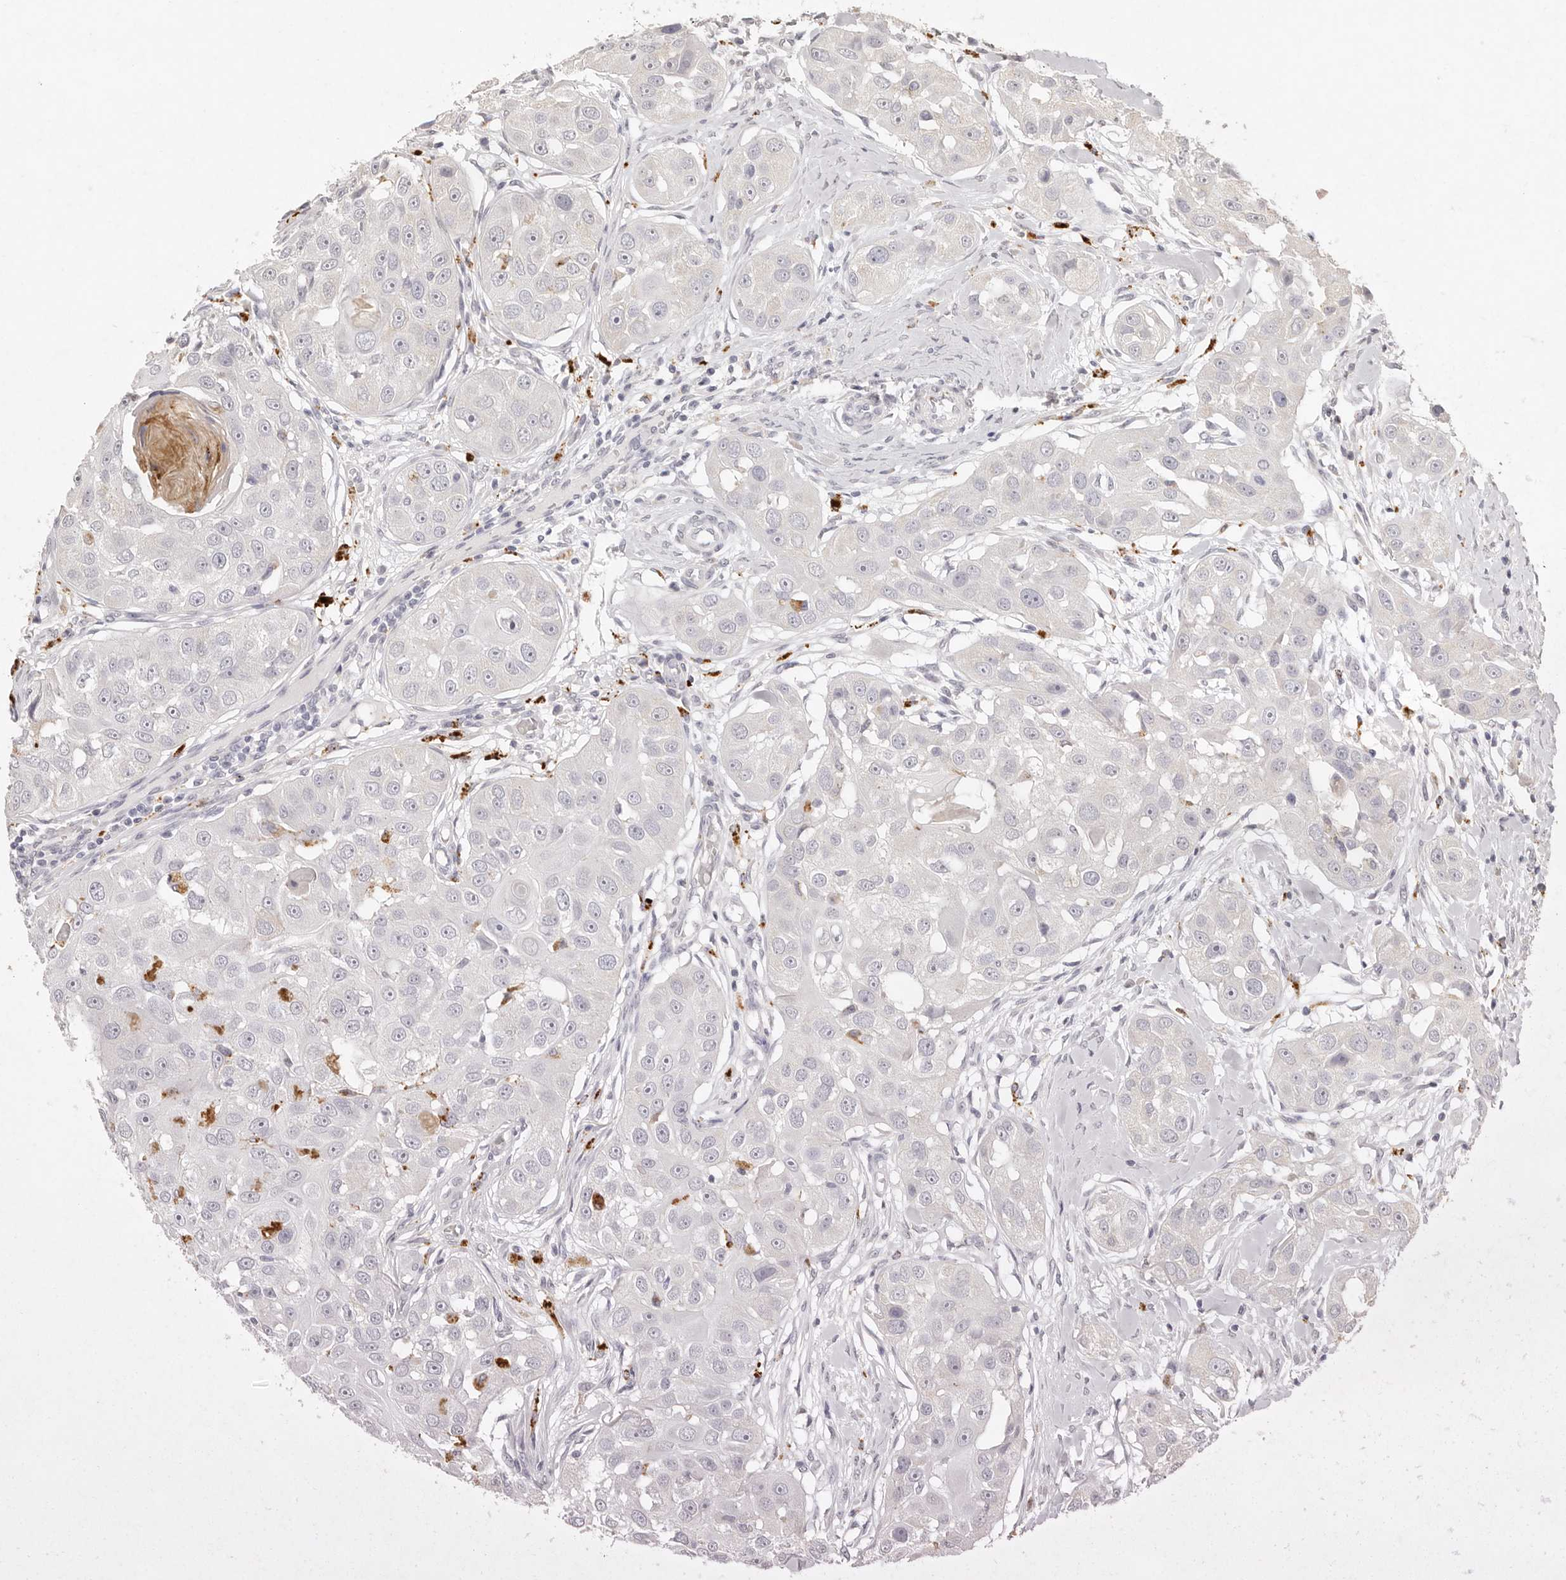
{"staining": {"intensity": "negative", "quantity": "none", "location": "none"}, "tissue": "head and neck cancer", "cell_type": "Tumor cells", "image_type": "cancer", "snomed": [{"axis": "morphology", "description": "Normal tissue, NOS"}, {"axis": "morphology", "description": "Squamous cell carcinoma, NOS"}, {"axis": "topography", "description": "Skeletal muscle"}, {"axis": "topography", "description": "Head-Neck"}], "caption": "Tumor cells show no significant protein positivity in head and neck cancer. (Stains: DAB (3,3'-diaminobenzidine) immunohistochemistry with hematoxylin counter stain, Microscopy: brightfield microscopy at high magnification).", "gene": "FAM185A", "patient": {"sex": "male", "age": 51}}